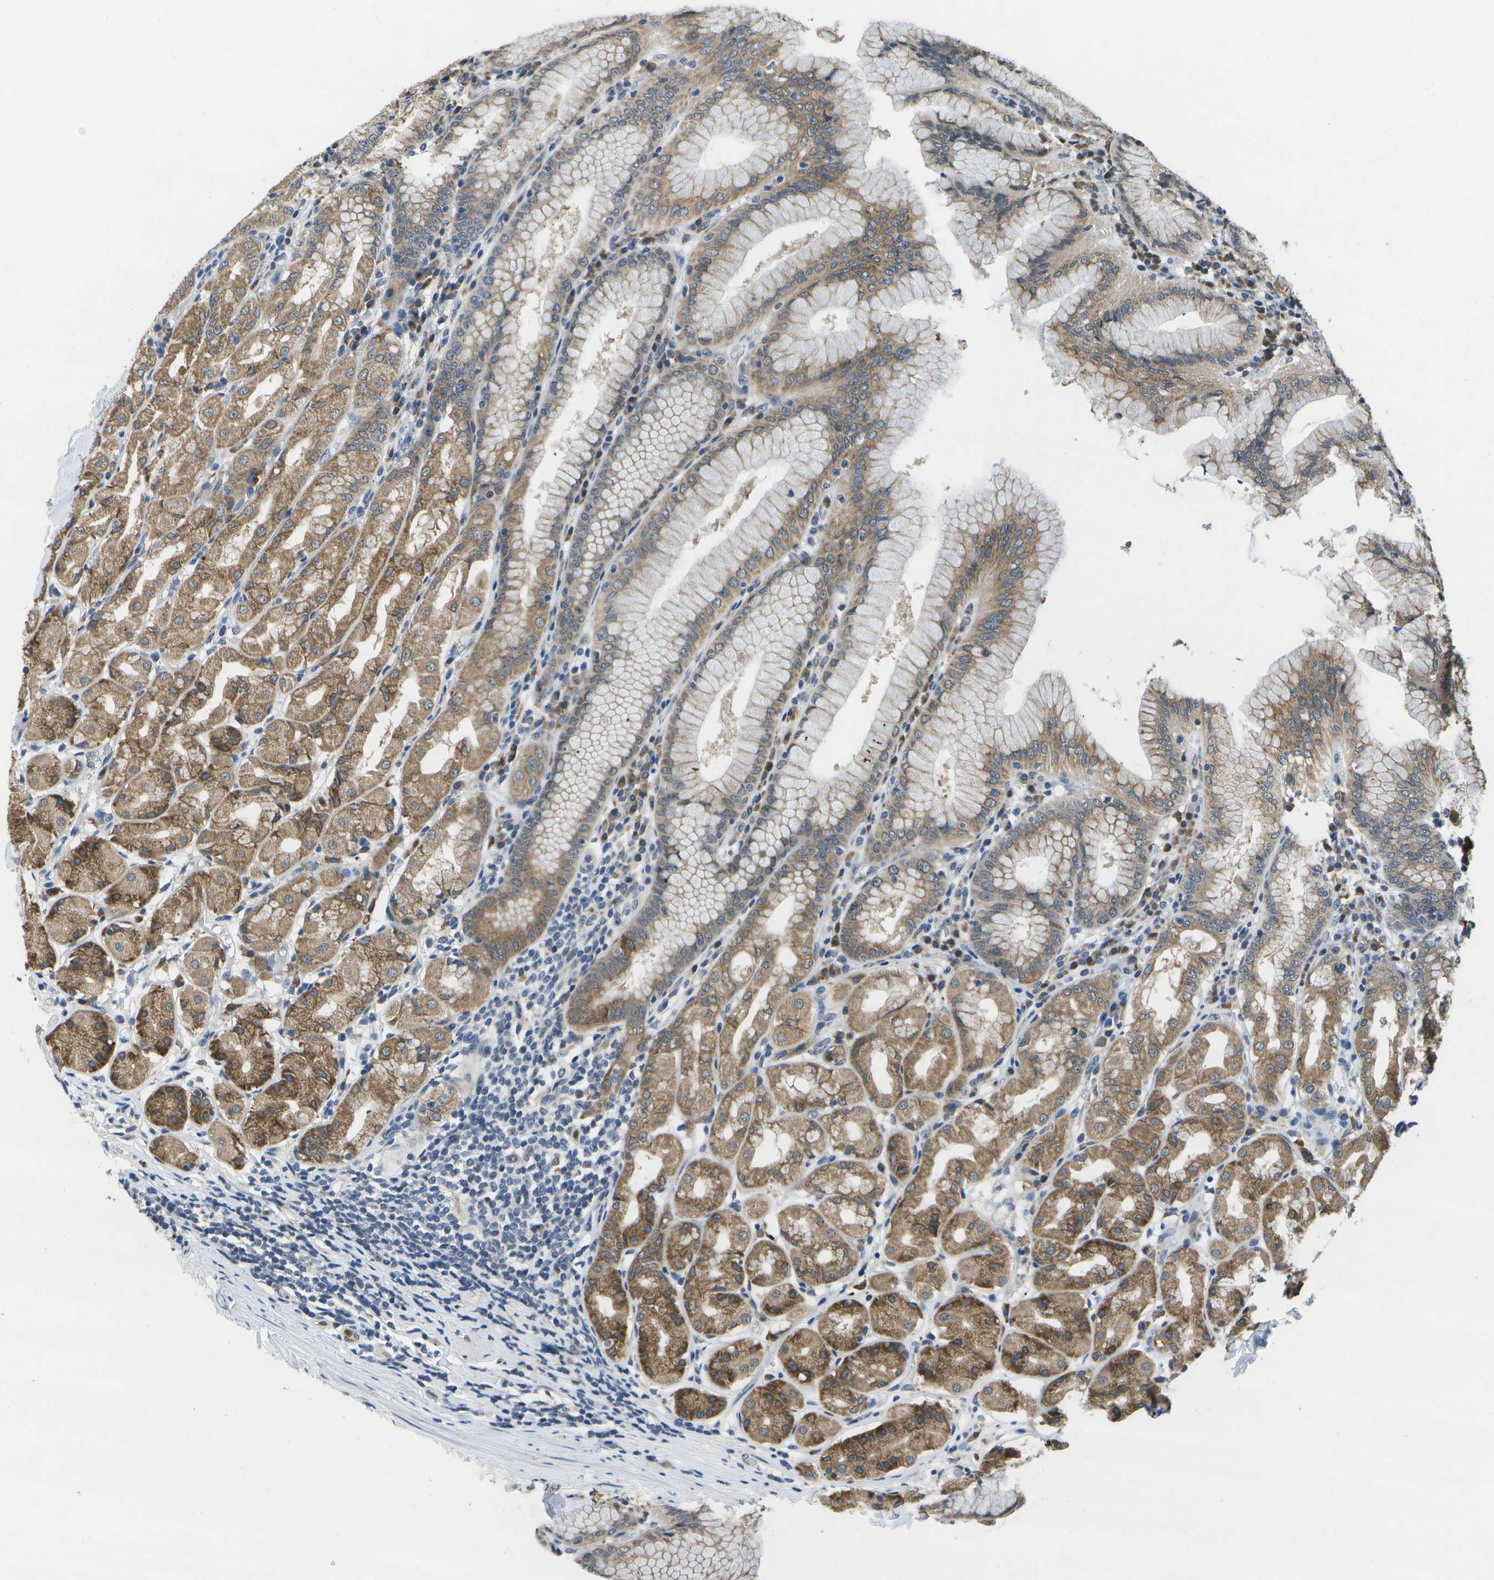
{"staining": {"intensity": "moderate", "quantity": "25%-75%", "location": "cytoplasmic/membranous,nuclear"}, "tissue": "stomach", "cell_type": "Glandular cells", "image_type": "normal", "snomed": [{"axis": "morphology", "description": "Normal tissue, NOS"}, {"axis": "topography", "description": "Stomach"}, {"axis": "topography", "description": "Stomach, lower"}], "caption": "Unremarkable stomach reveals moderate cytoplasmic/membranous,nuclear positivity in approximately 25%-75% of glandular cells, visualized by immunohistochemistry. The protein of interest is shown in brown color, while the nuclei are stained blue.", "gene": "DSE", "patient": {"sex": "female", "age": 56}}